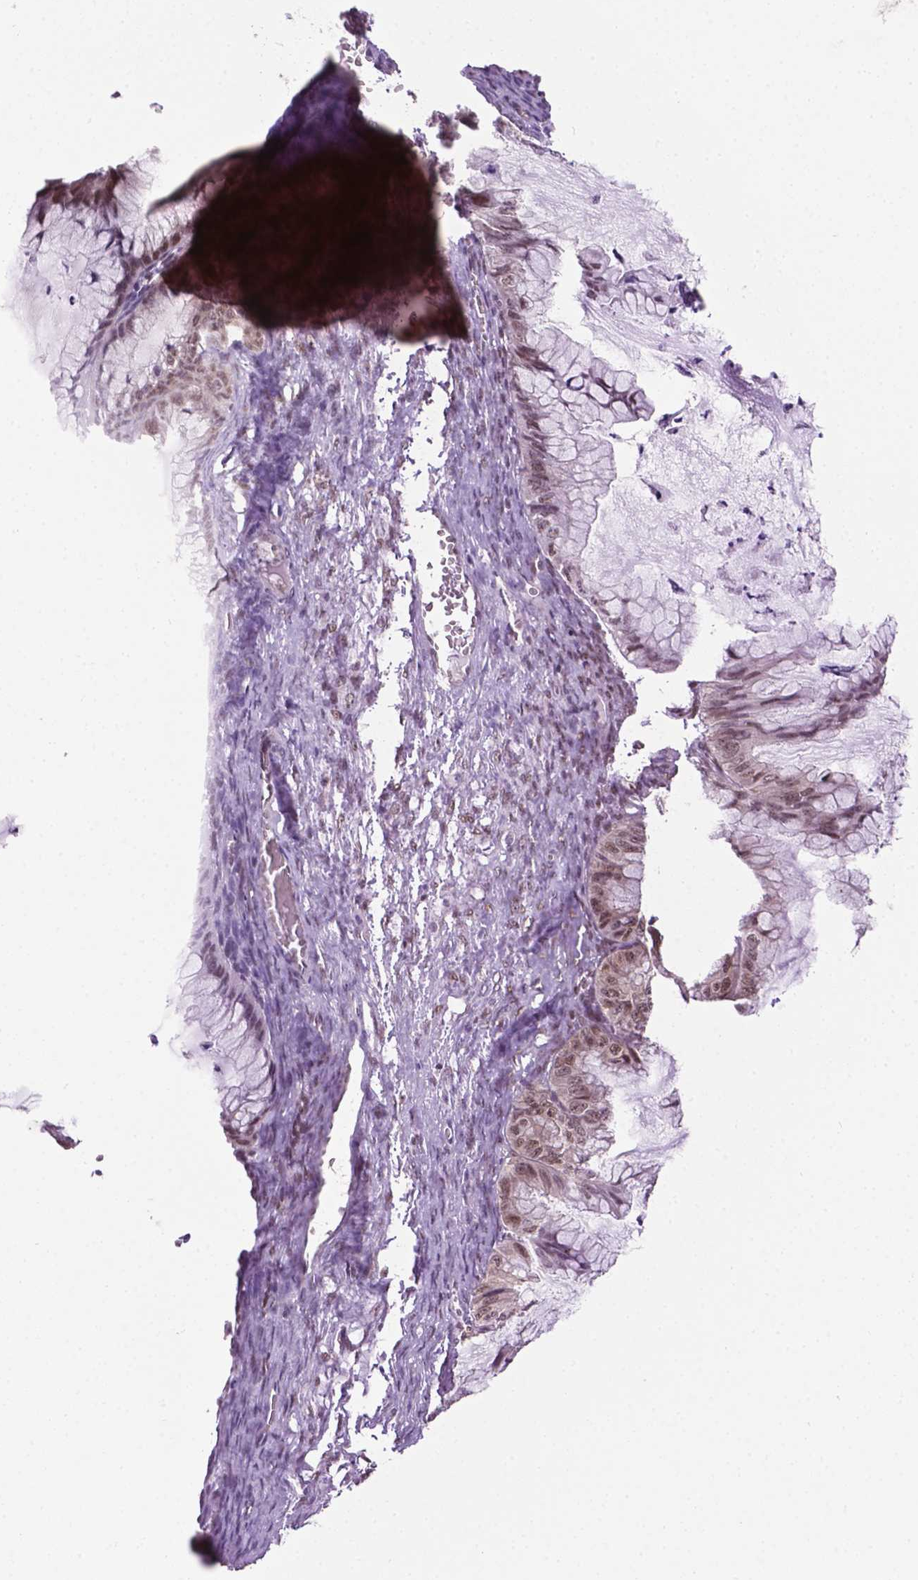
{"staining": {"intensity": "weak", "quantity": ">75%", "location": "nuclear"}, "tissue": "ovarian cancer", "cell_type": "Tumor cells", "image_type": "cancer", "snomed": [{"axis": "morphology", "description": "Cystadenocarcinoma, mucinous, NOS"}, {"axis": "topography", "description": "Ovary"}], "caption": "Approximately >75% of tumor cells in human mucinous cystadenocarcinoma (ovarian) reveal weak nuclear protein expression as visualized by brown immunohistochemical staining.", "gene": "UBQLN4", "patient": {"sex": "female", "age": 72}}